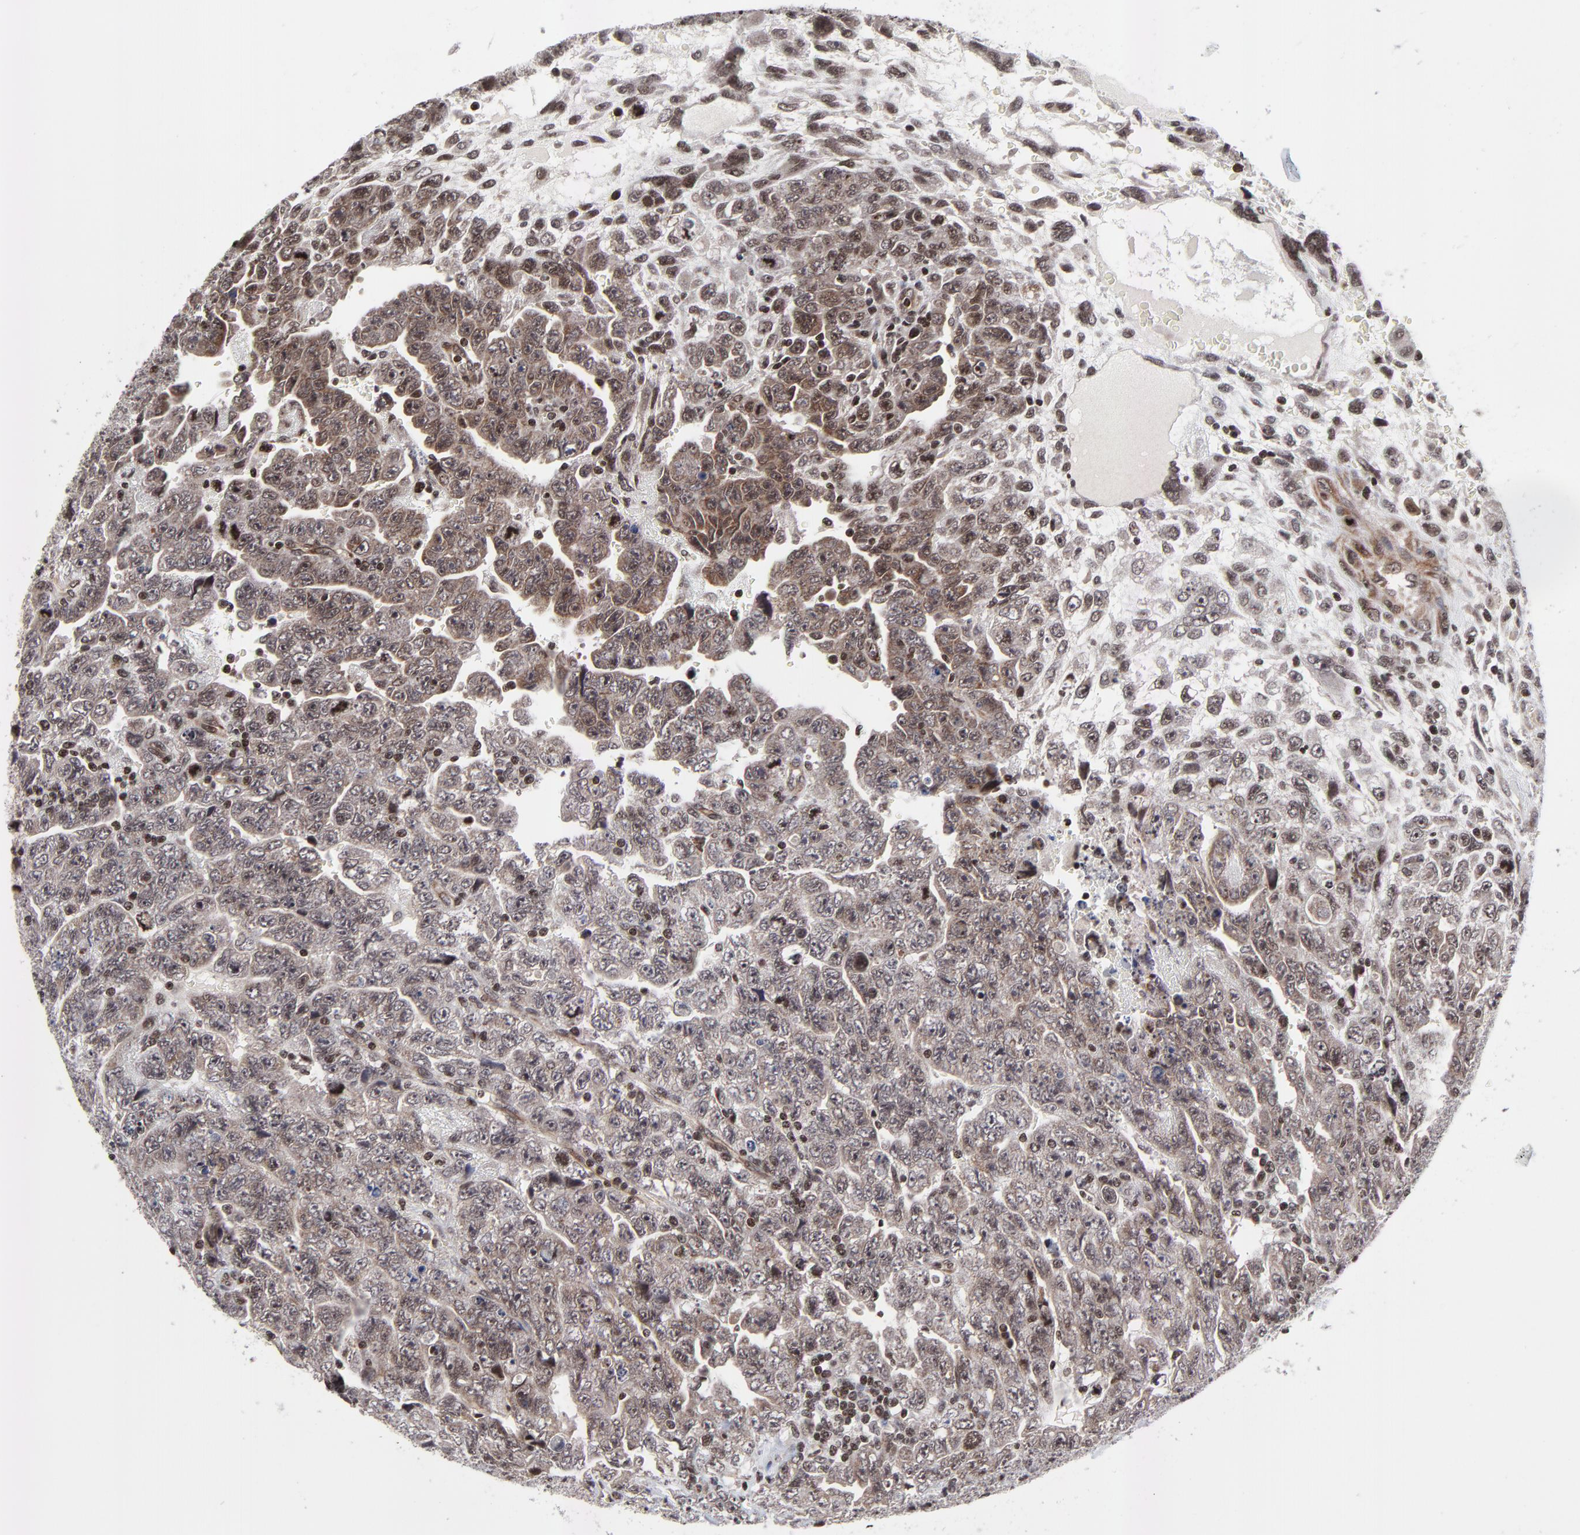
{"staining": {"intensity": "strong", "quantity": ">75%", "location": "cytoplasmic/membranous,nuclear"}, "tissue": "testis cancer", "cell_type": "Tumor cells", "image_type": "cancer", "snomed": [{"axis": "morphology", "description": "Carcinoma, Embryonal, NOS"}, {"axis": "topography", "description": "Testis"}], "caption": "An immunohistochemistry (IHC) image of tumor tissue is shown. Protein staining in brown shows strong cytoplasmic/membranous and nuclear positivity in embryonal carcinoma (testis) within tumor cells. (DAB (3,3'-diaminobenzidine) IHC with brightfield microscopy, high magnification).", "gene": "ZNF777", "patient": {"sex": "male", "age": 28}}